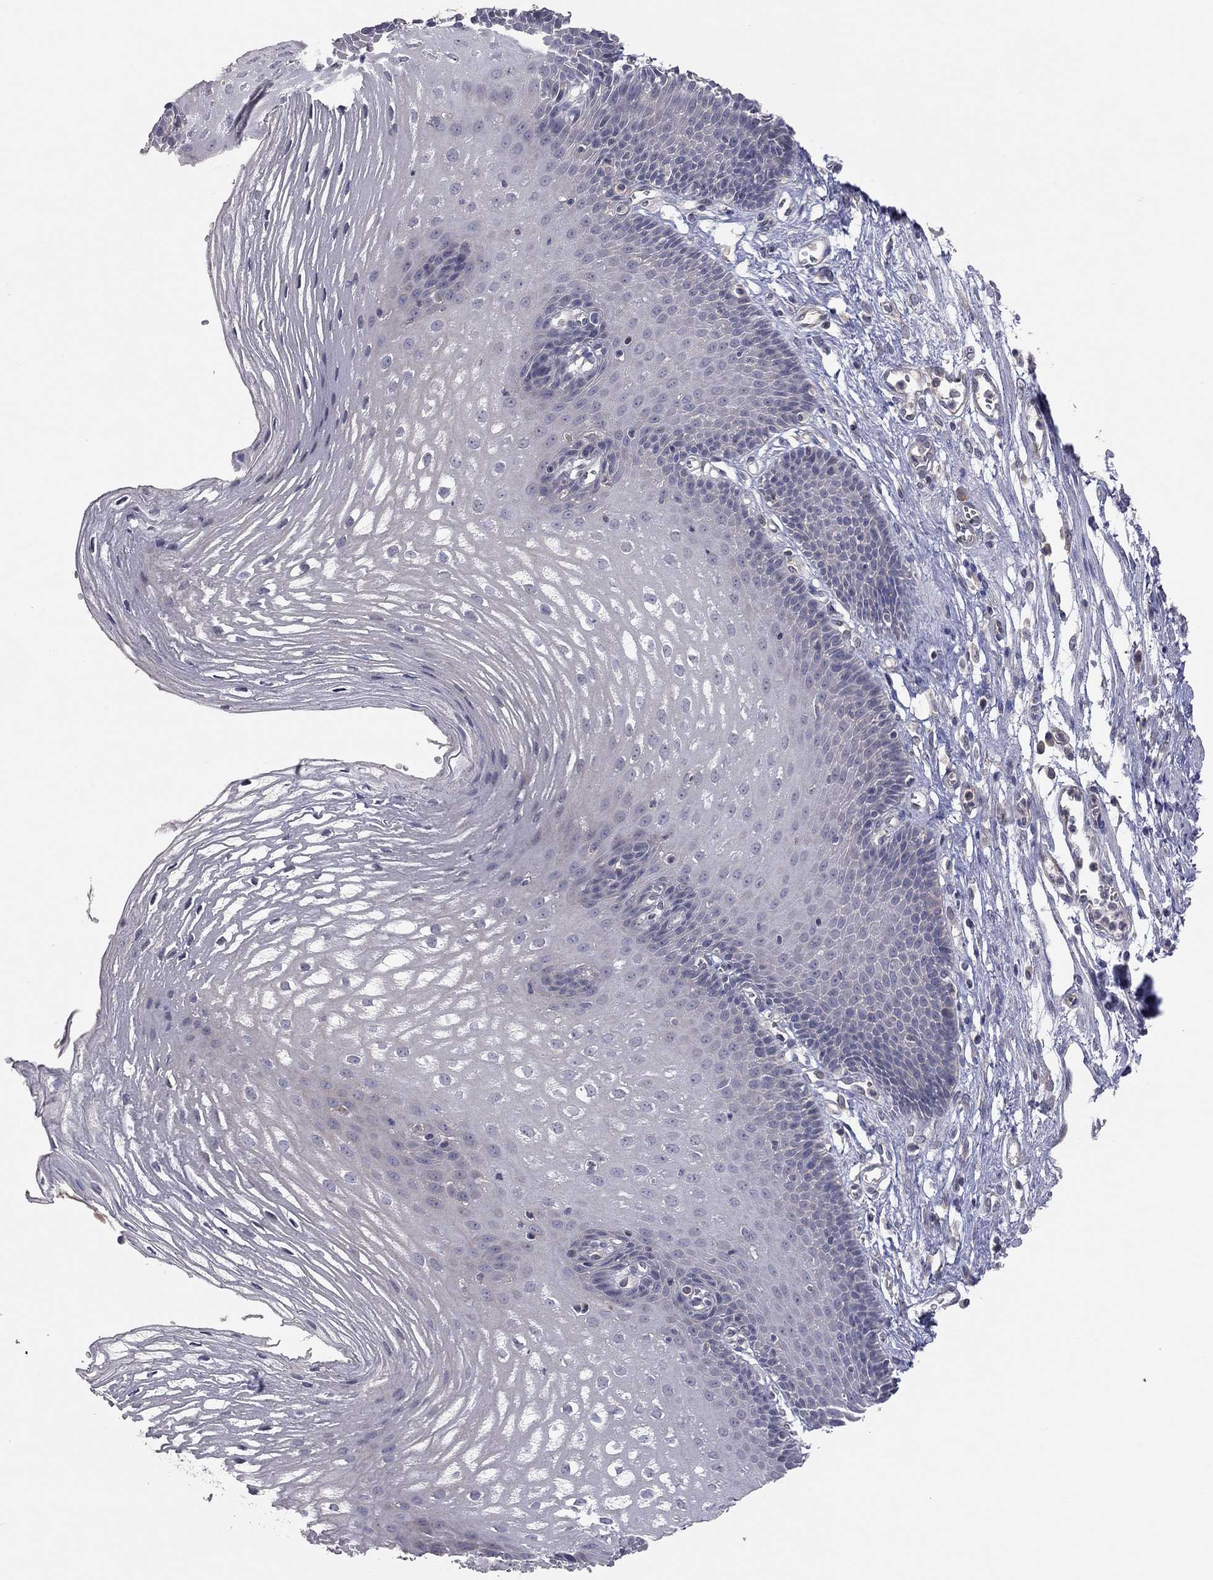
{"staining": {"intensity": "negative", "quantity": "none", "location": "none"}, "tissue": "esophagus", "cell_type": "Squamous epithelial cells", "image_type": "normal", "snomed": [{"axis": "morphology", "description": "Normal tissue, NOS"}, {"axis": "topography", "description": "Esophagus"}], "caption": "Immunohistochemistry (IHC) of normal esophagus displays no staining in squamous epithelial cells.", "gene": "KCNB1", "patient": {"sex": "male", "age": 72}}